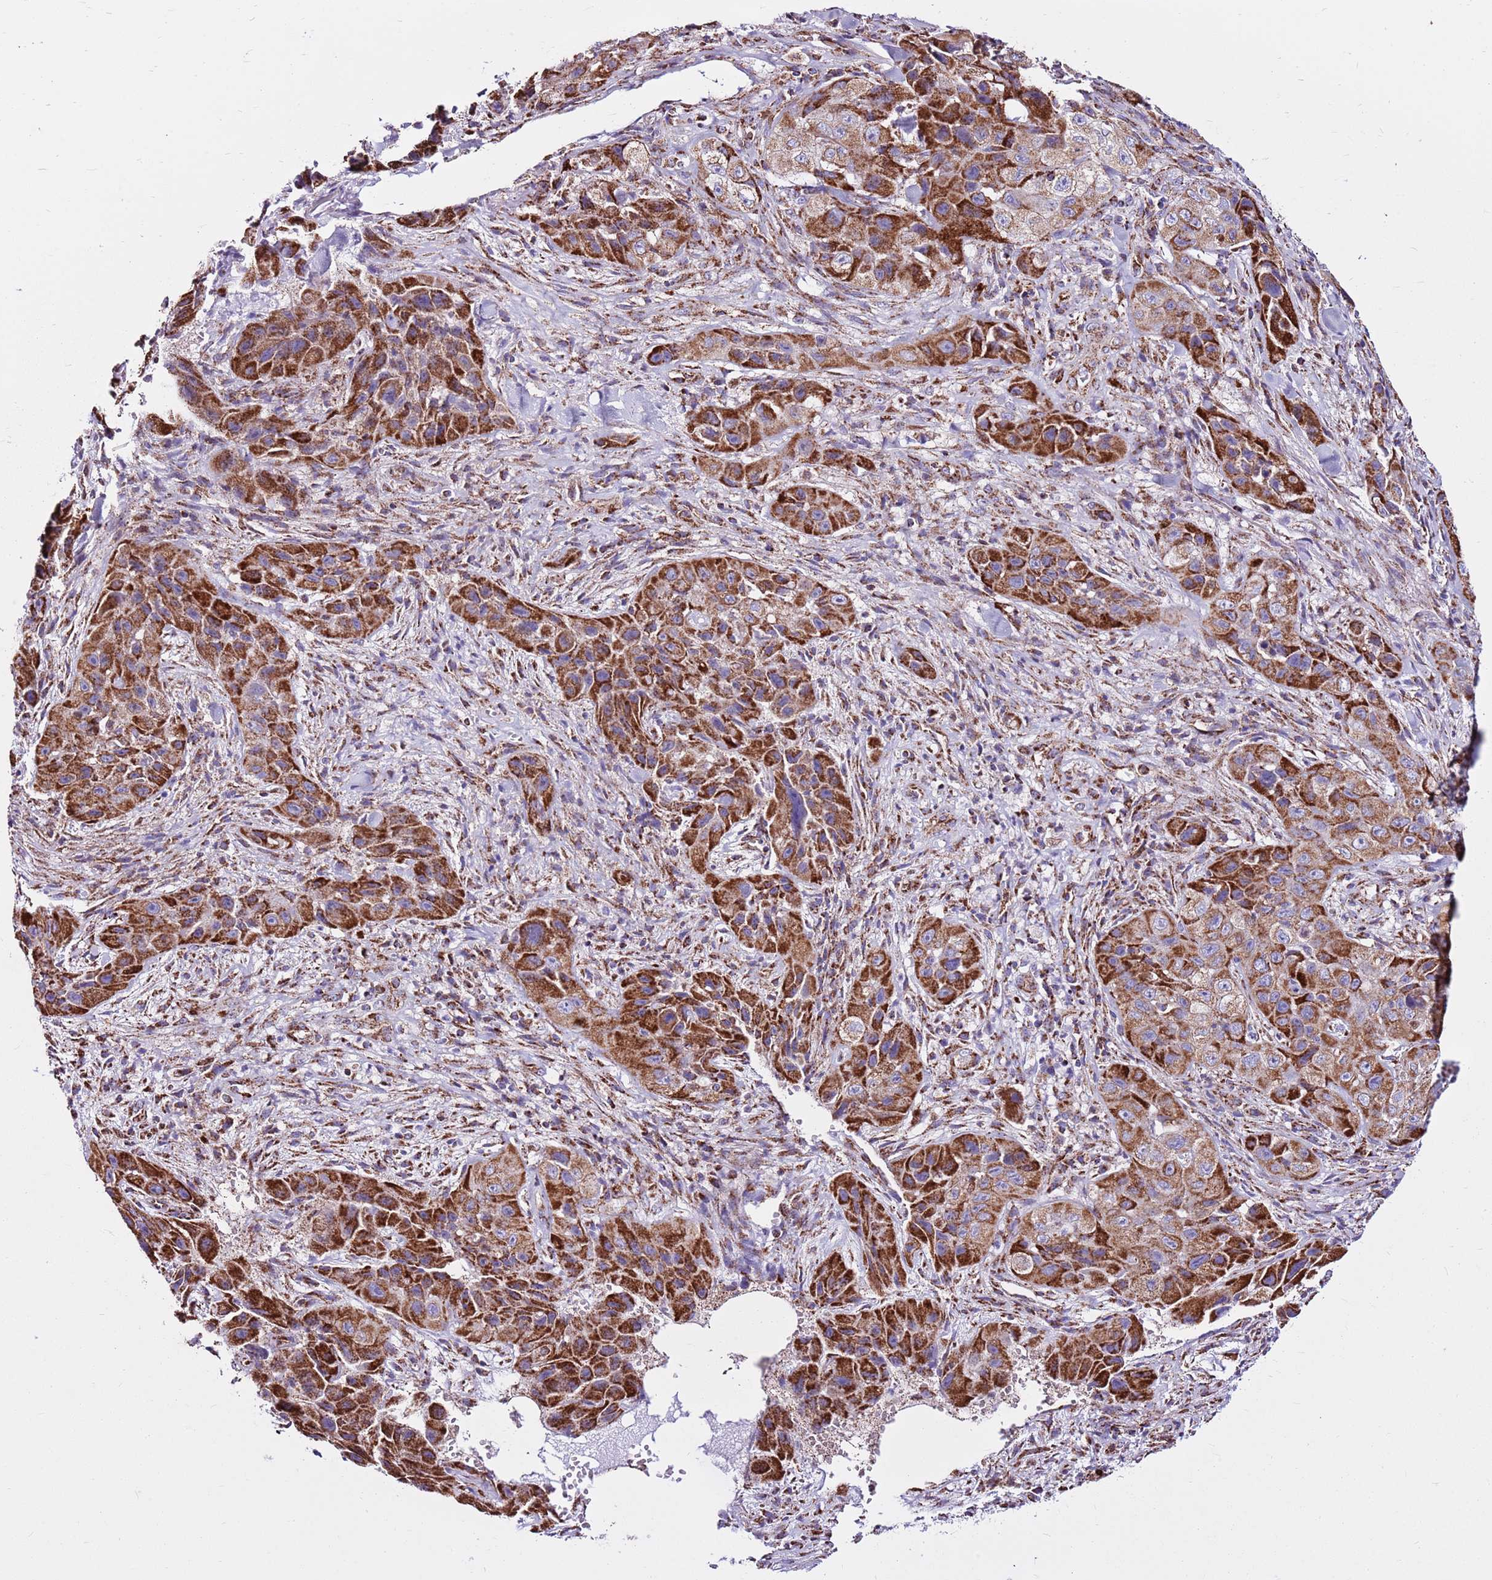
{"staining": {"intensity": "strong", "quantity": ">75%", "location": "cytoplasmic/membranous"}, "tissue": "skin cancer", "cell_type": "Tumor cells", "image_type": "cancer", "snomed": [{"axis": "morphology", "description": "Squamous cell carcinoma, NOS"}, {"axis": "topography", "description": "Skin"}, {"axis": "topography", "description": "Subcutis"}], "caption": "Protein expression analysis of human skin cancer (squamous cell carcinoma) reveals strong cytoplasmic/membranous staining in approximately >75% of tumor cells.", "gene": "HECTD4", "patient": {"sex": "male", "age": 73}}